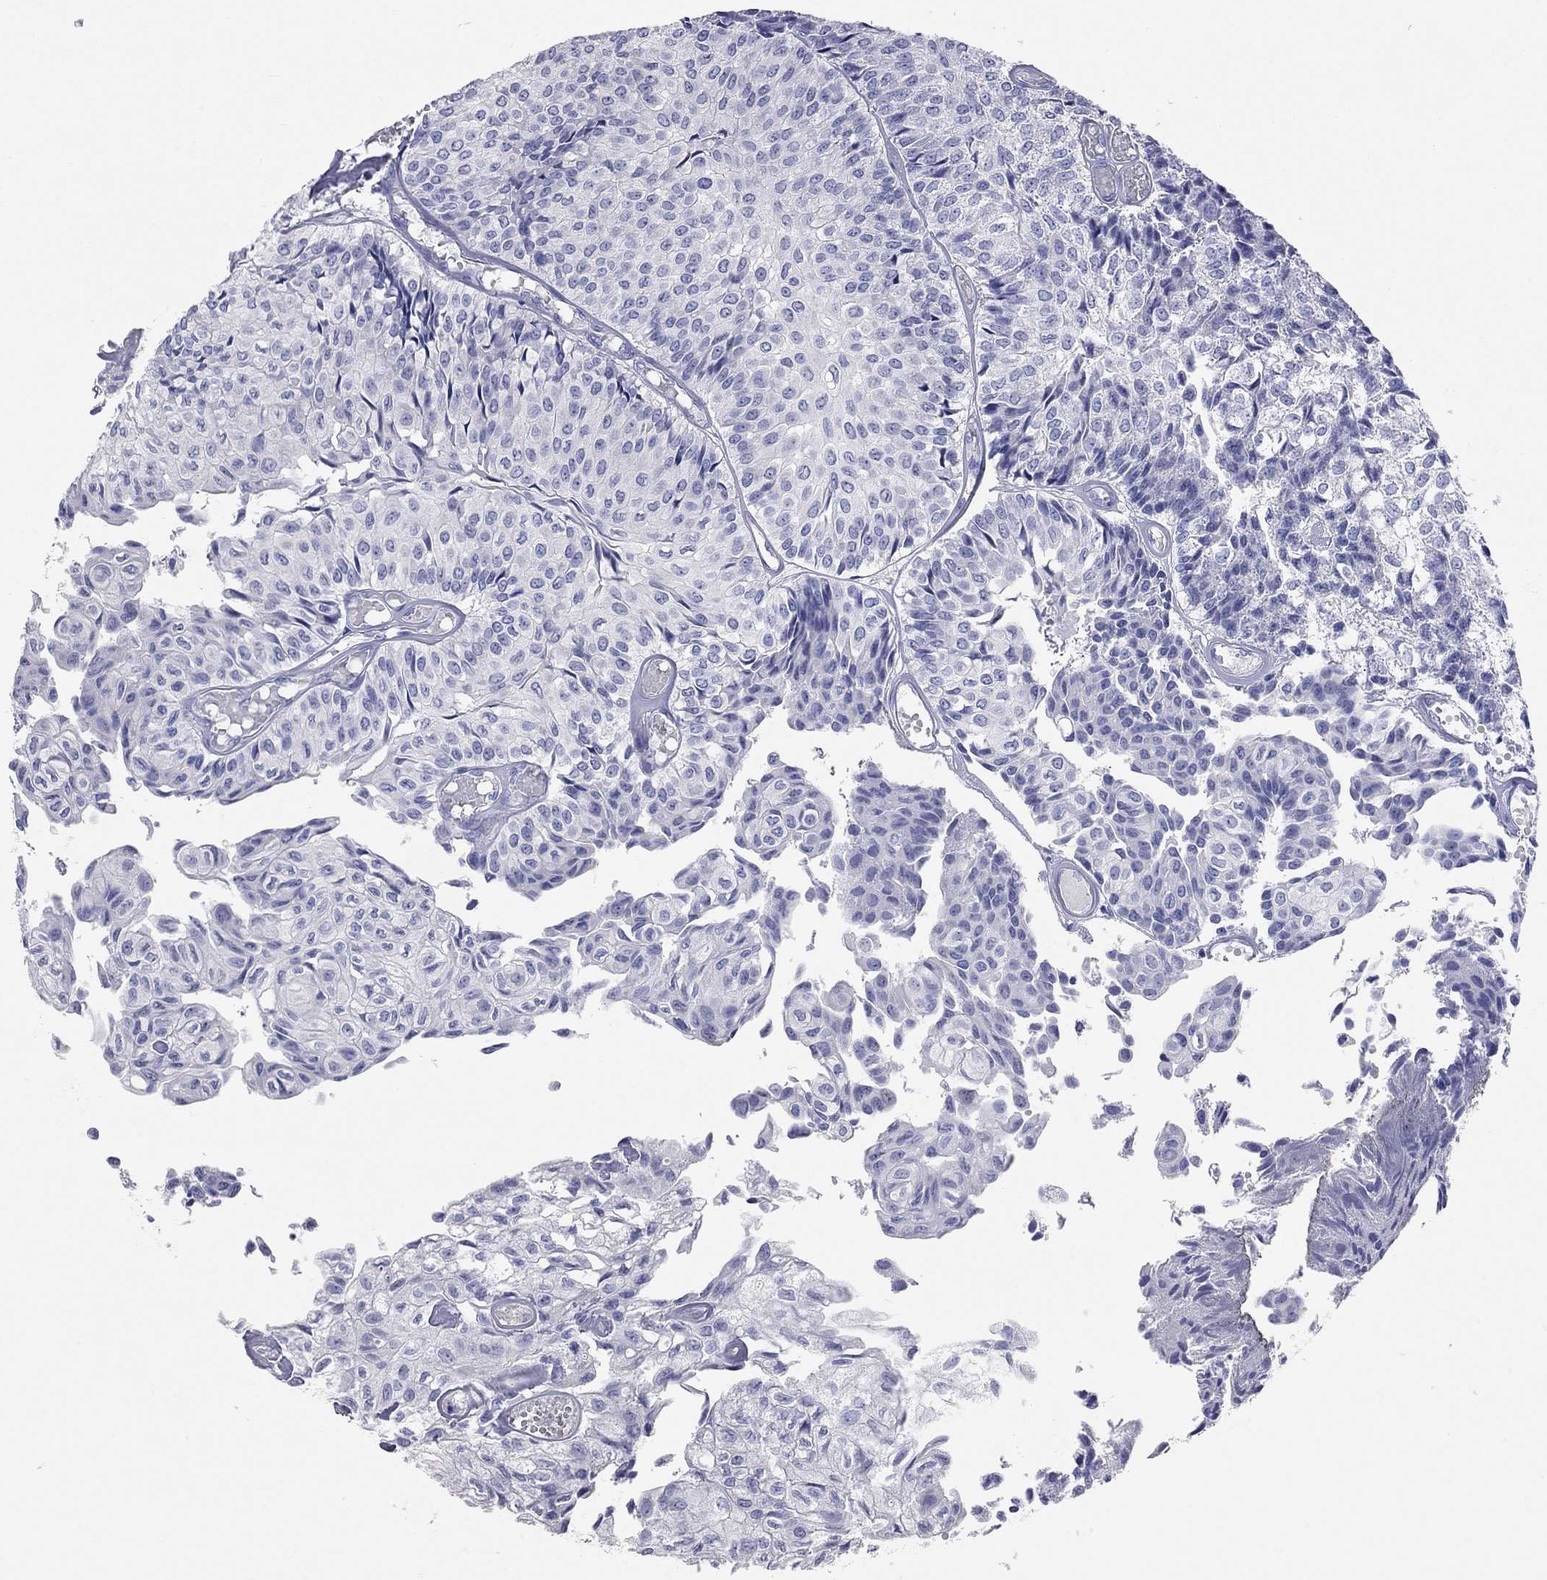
{"staining": {"intensity": "negative", "quantity": "none", "location": "none"}, "tissue": "urothelial cancer", "cell_type": "Tumor cells", "image_type": "cancer", "snomed": [{"axis": "morphology", "description": "Urothelial carcinoma, Low grade"}, {"axis": "topography", "description": "Urinary bladder"}], "caption": "Image shows no protein staining in tumor cells of urothelial carcinoma (low-grade) tissue. The staining is performed using DAB (3,3'-diaminobenzidine) brown chromogen with nuclei counter-stained in using hematoxylin.", "gene": "KCNB1", "patient": {"sex": "male", "age": 89}}